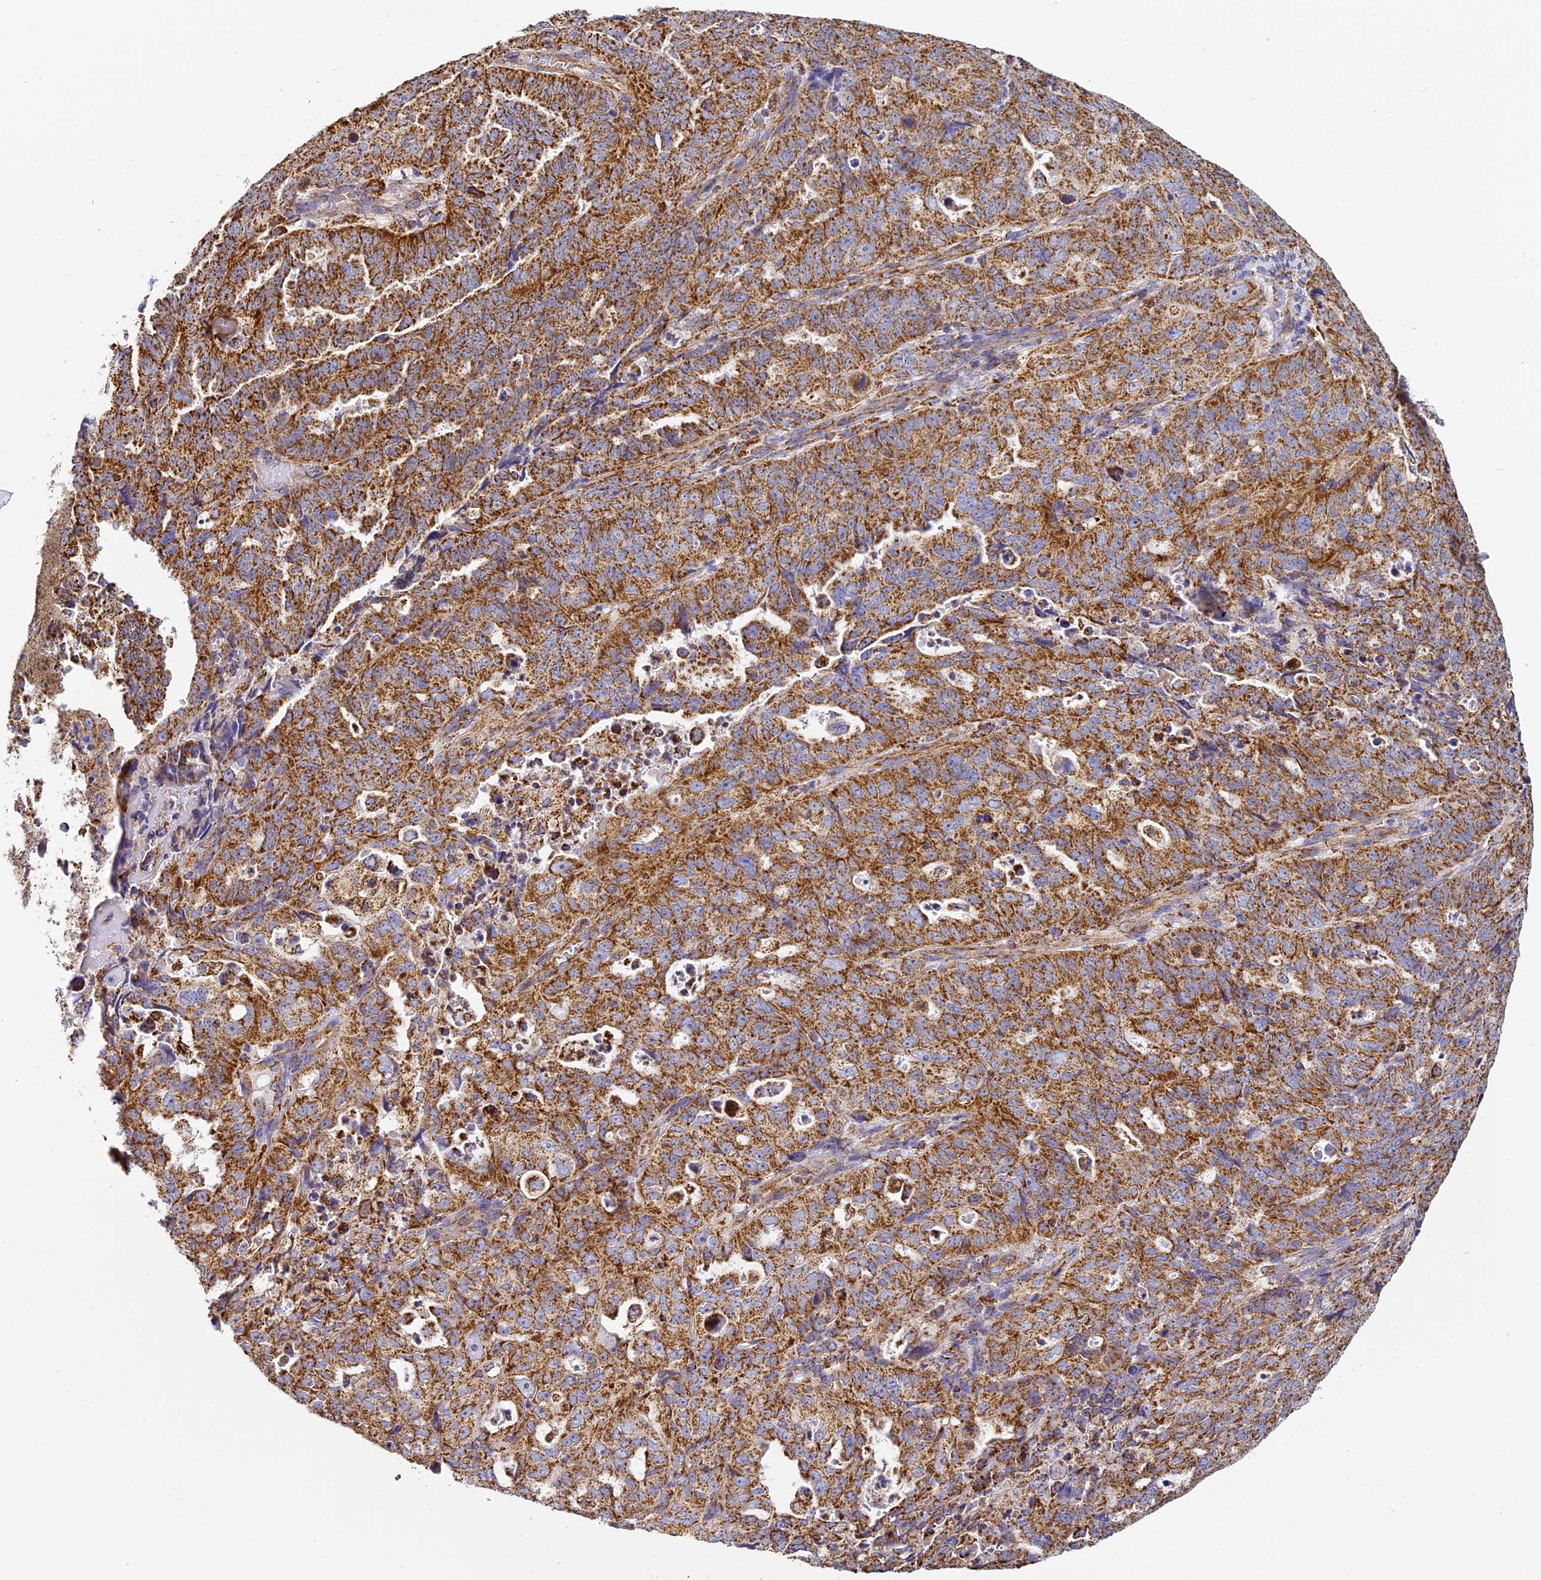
{"staining": {"intensity": "strong", "quantity": ">75%", "location": "cytoplasmic/membranous"}, "tissue": "endometrial cancer", "cell_type": "Tumor cells", "image_type": "cancer", "snomed": [{"axis": "morphology", "description": "Adenocarcinoma, NOS"}, {"axis": "topography", "description": "Endometrium"}], "caption": "Adenocarcinoma (endometrial) was stained to show a protein in brown. There is high levels of strong cytoplasmic/membranous positivity in approximately >75% of tumor cells.", "gene": "STK17A", "patient": {"sex": "female", "age": 65}}